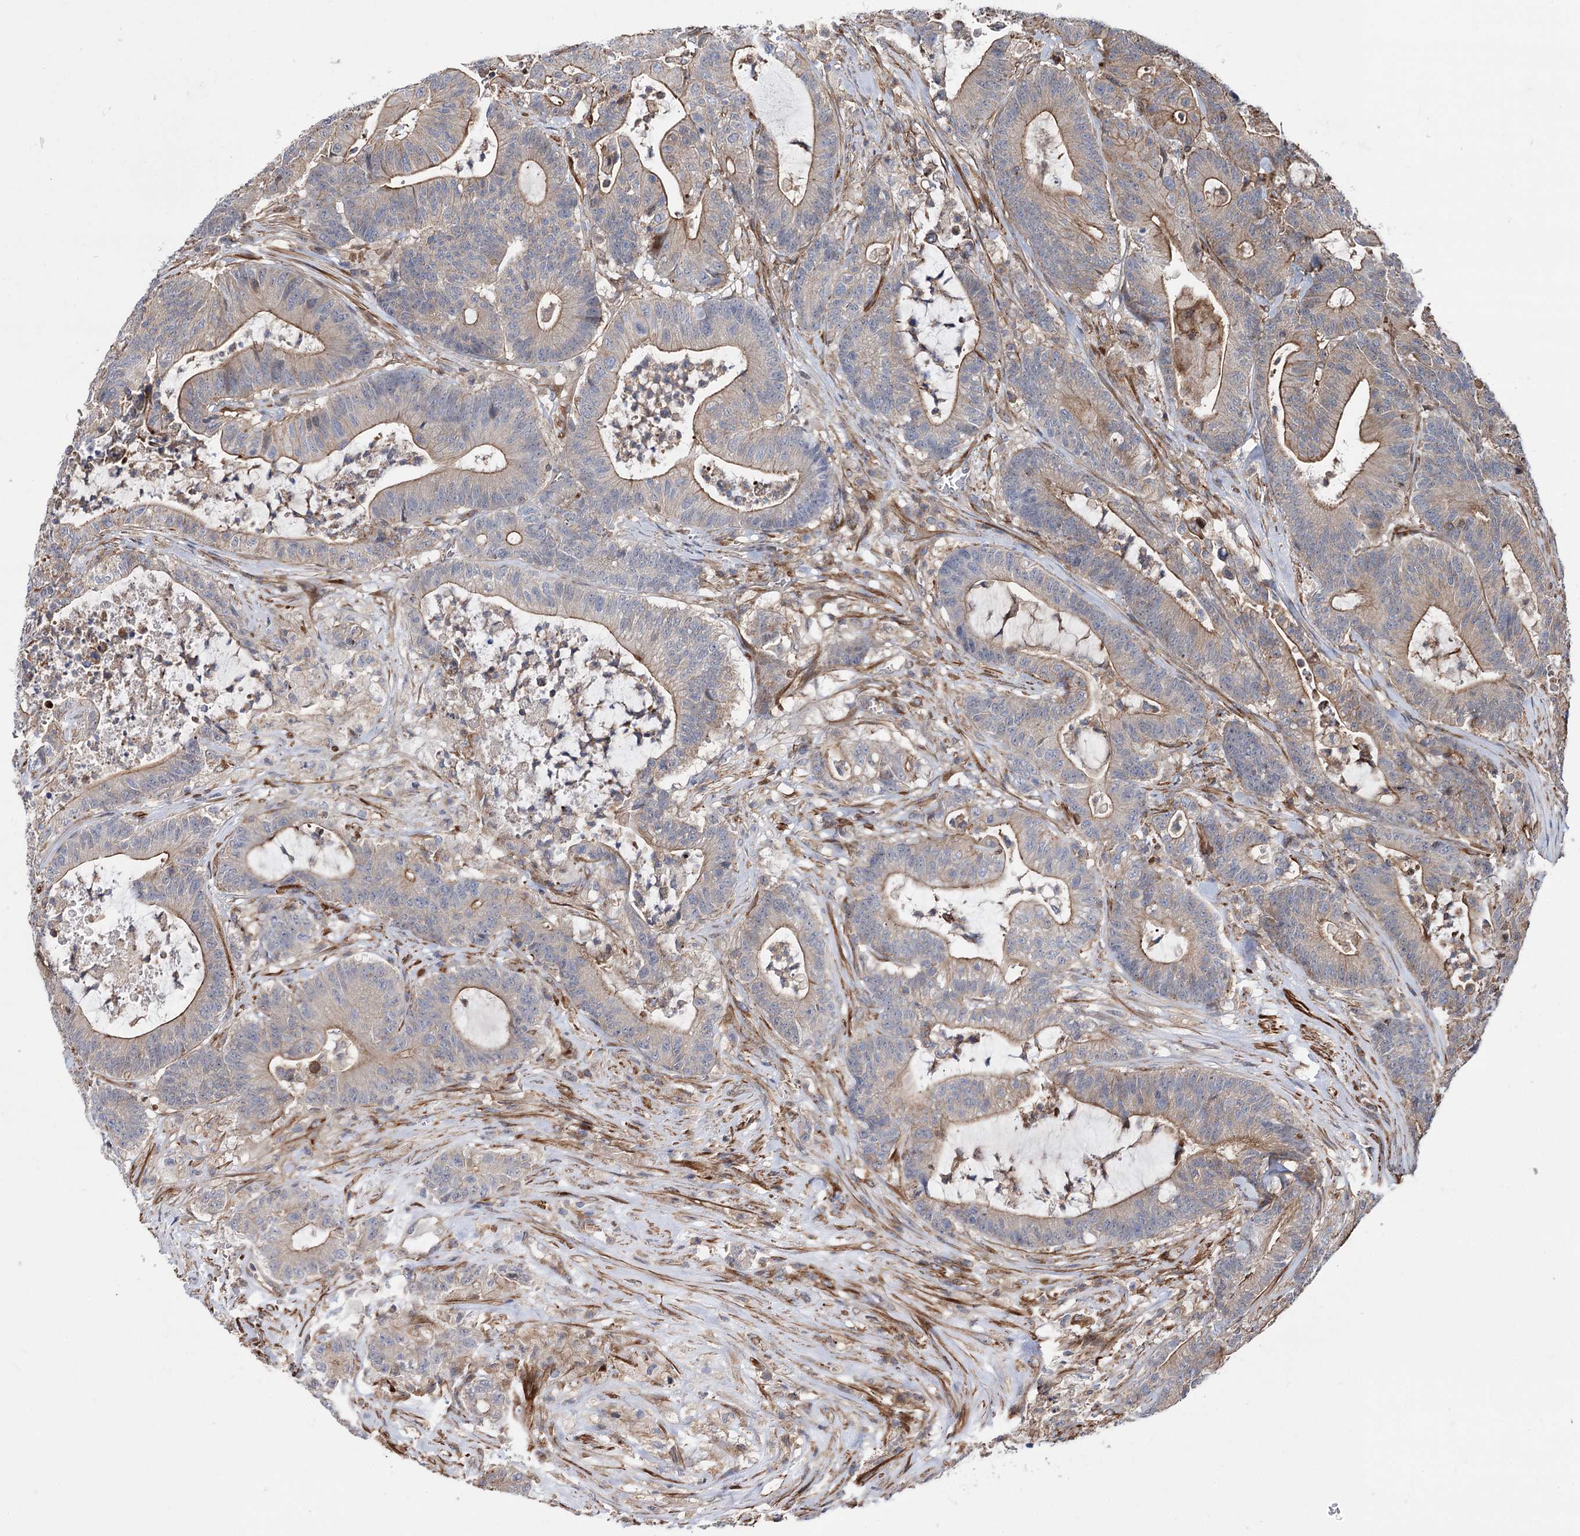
{"staining": {"intensity": "moderate", "quantity": ">75%", "location": "cytoplasmic/membranous"}, "tissue": "colorectal cancer", "cell_type": "Tumor cells", "image_type": "cancer", "snomed": [{"axis": "morphology", "description": "Adenocarcinoma, NOS"}, {"axis": "topography", "description": "Colon"}], "caption": "Immunohistochemical staining of human colorectal cancer (adenocarcinoma) reveals medium levels of moderate cytoplasmic/membranous protein staining in about >75% of tumor cells.", "gene": "DPP3", "patient": {"sex": "female", "age": 84}}